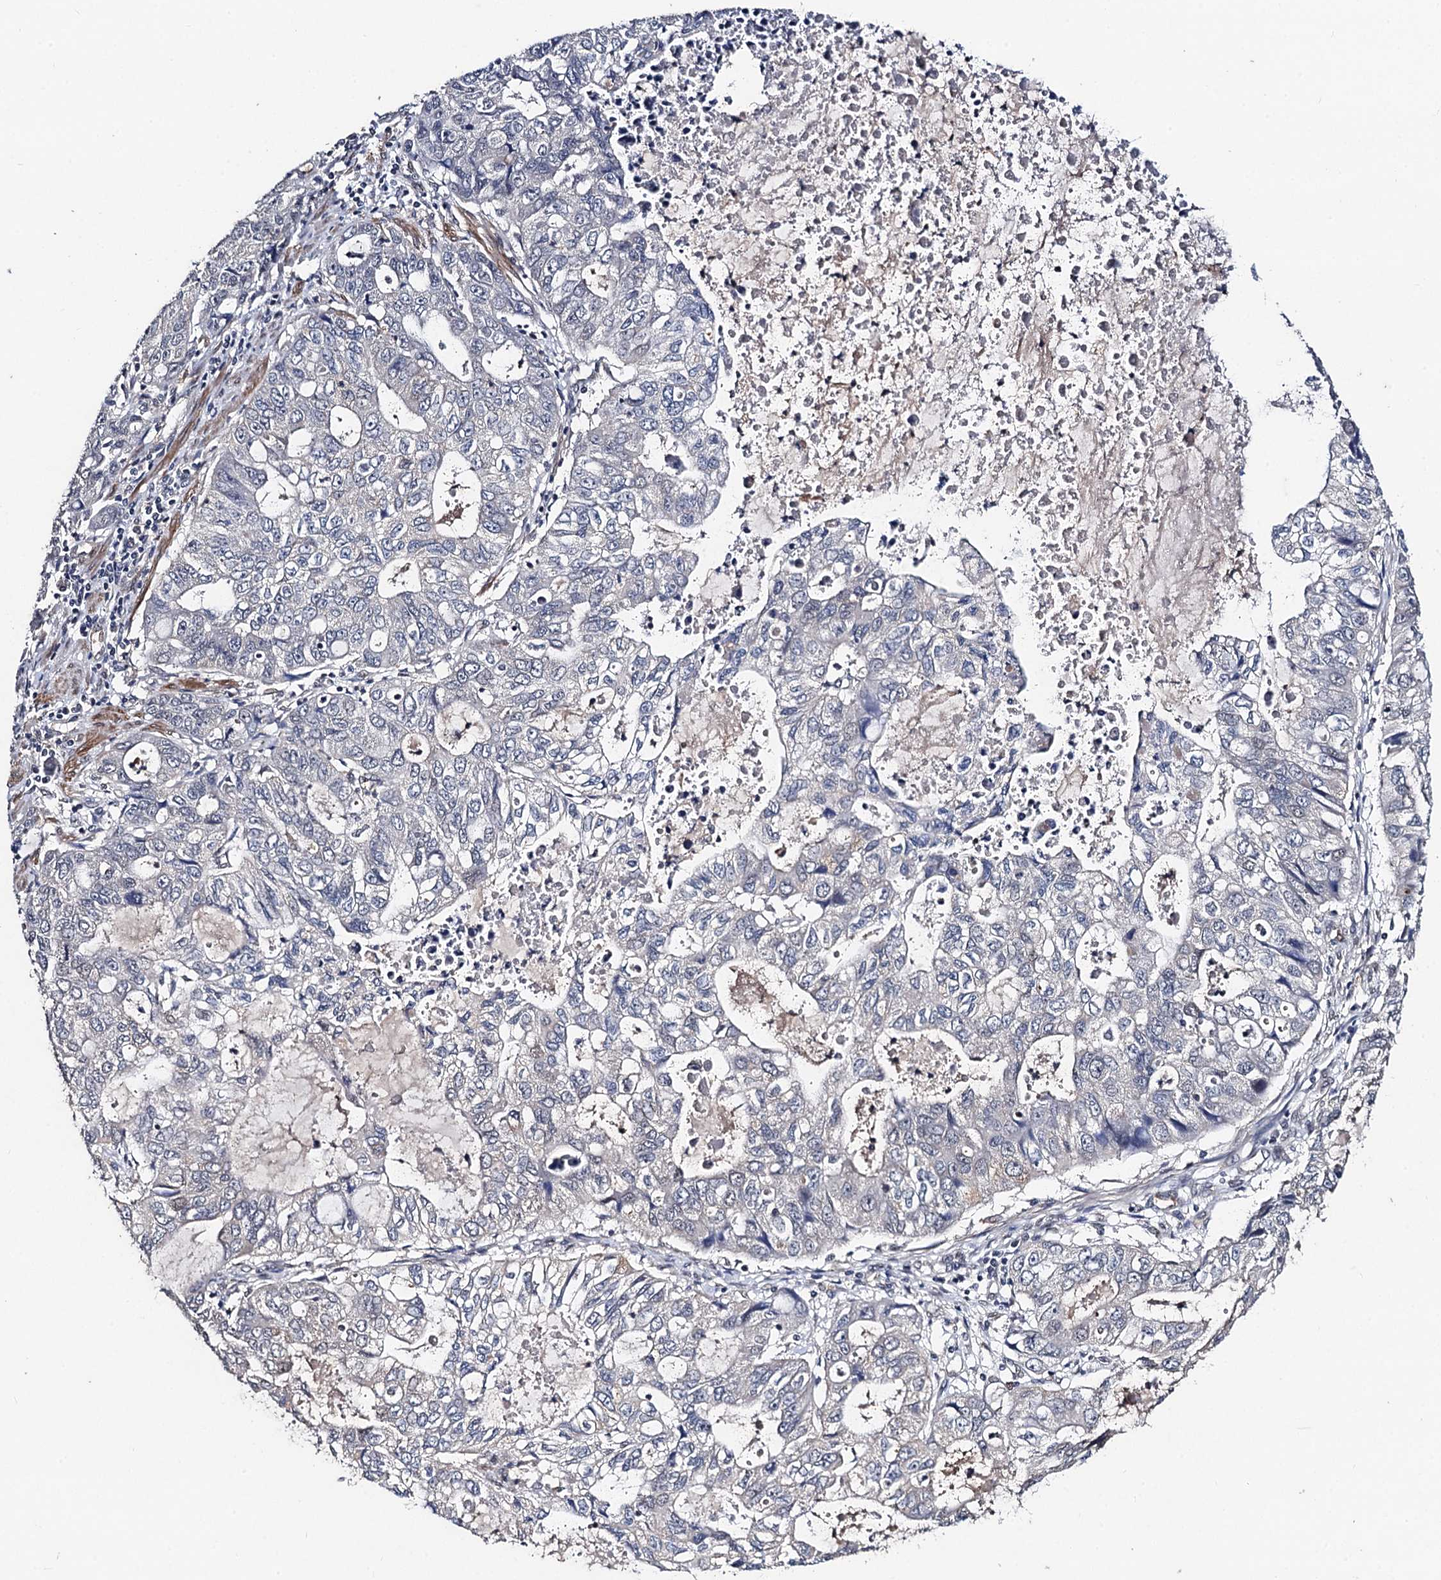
{"staining": {"intensity": "negative", "quantity": "none", "location": "none"}, "tissue": "stomach cancer", "cell_type": "Tumor cells", "image_type": "cancer", "snomed": [{"axis": "morphology", "description": "Adenocarcinoma, NOS"}, {"axis": "topography", "description": "Stomach, upper"}], "caption": "Tumor cells show no significant protein staining in stomach cancer (adenocarcinoma).", "gene": "PPTC7", "patient": {"sex": "female", "age": 52}}